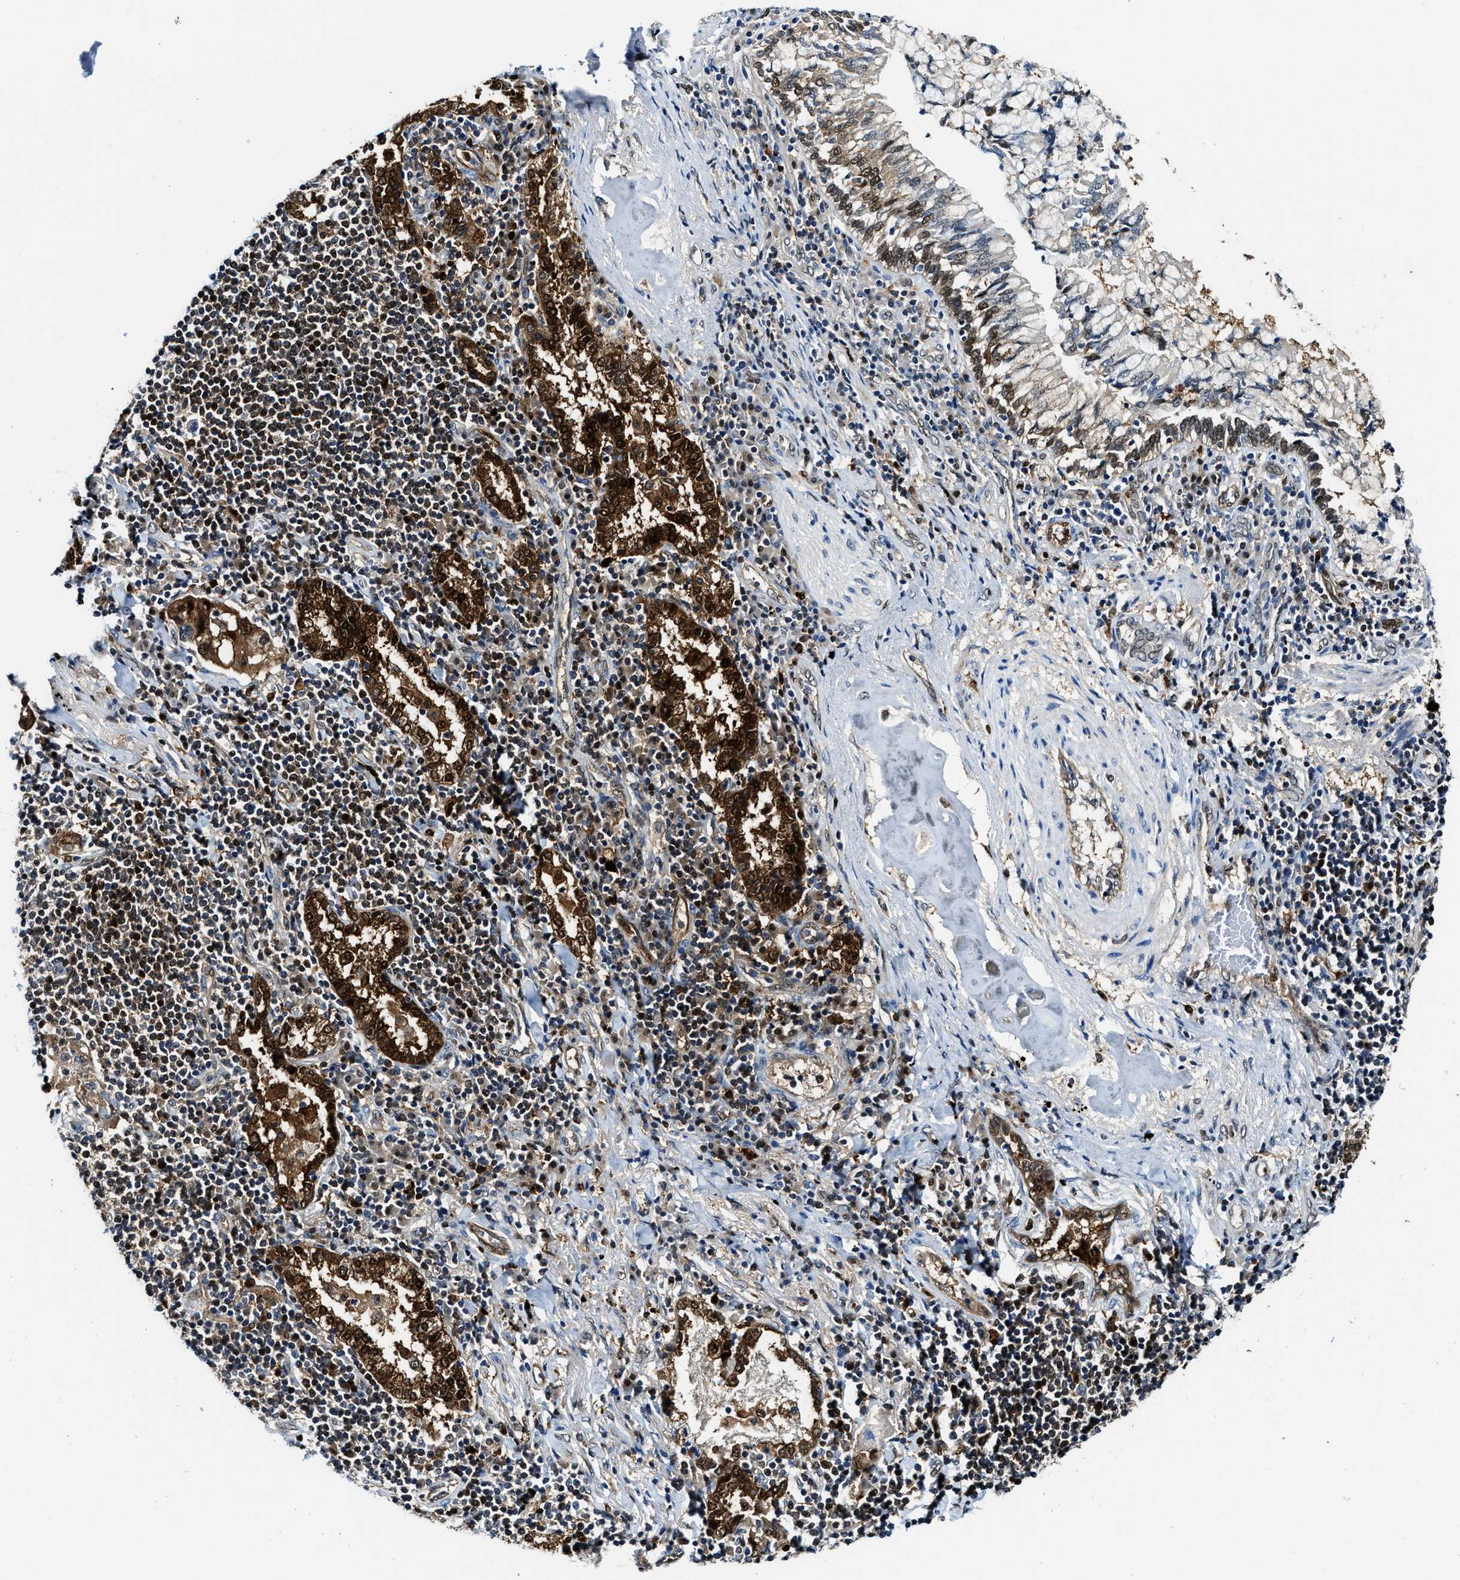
{"staining": {"intensity": "strong", "quantity": ">75%", "location": "cytoplasmic/membranous,nuclear"}, "tissue": "lung cancer", "cell_type": "Tumor cells", "image_type": "cancer", "snomed": [{"axis": "morphology", "description": "Adenocarcinoma, NOS"}, {"axis": "topography", "description": "Lung"}], "caption": "A brown stain highlights strong cytoplasmic/membranous and nuclear expression of a protein in lung cancer tumor cells.", "gene": "LTA4H", "patient": {"sex": "female", "age": 65}}